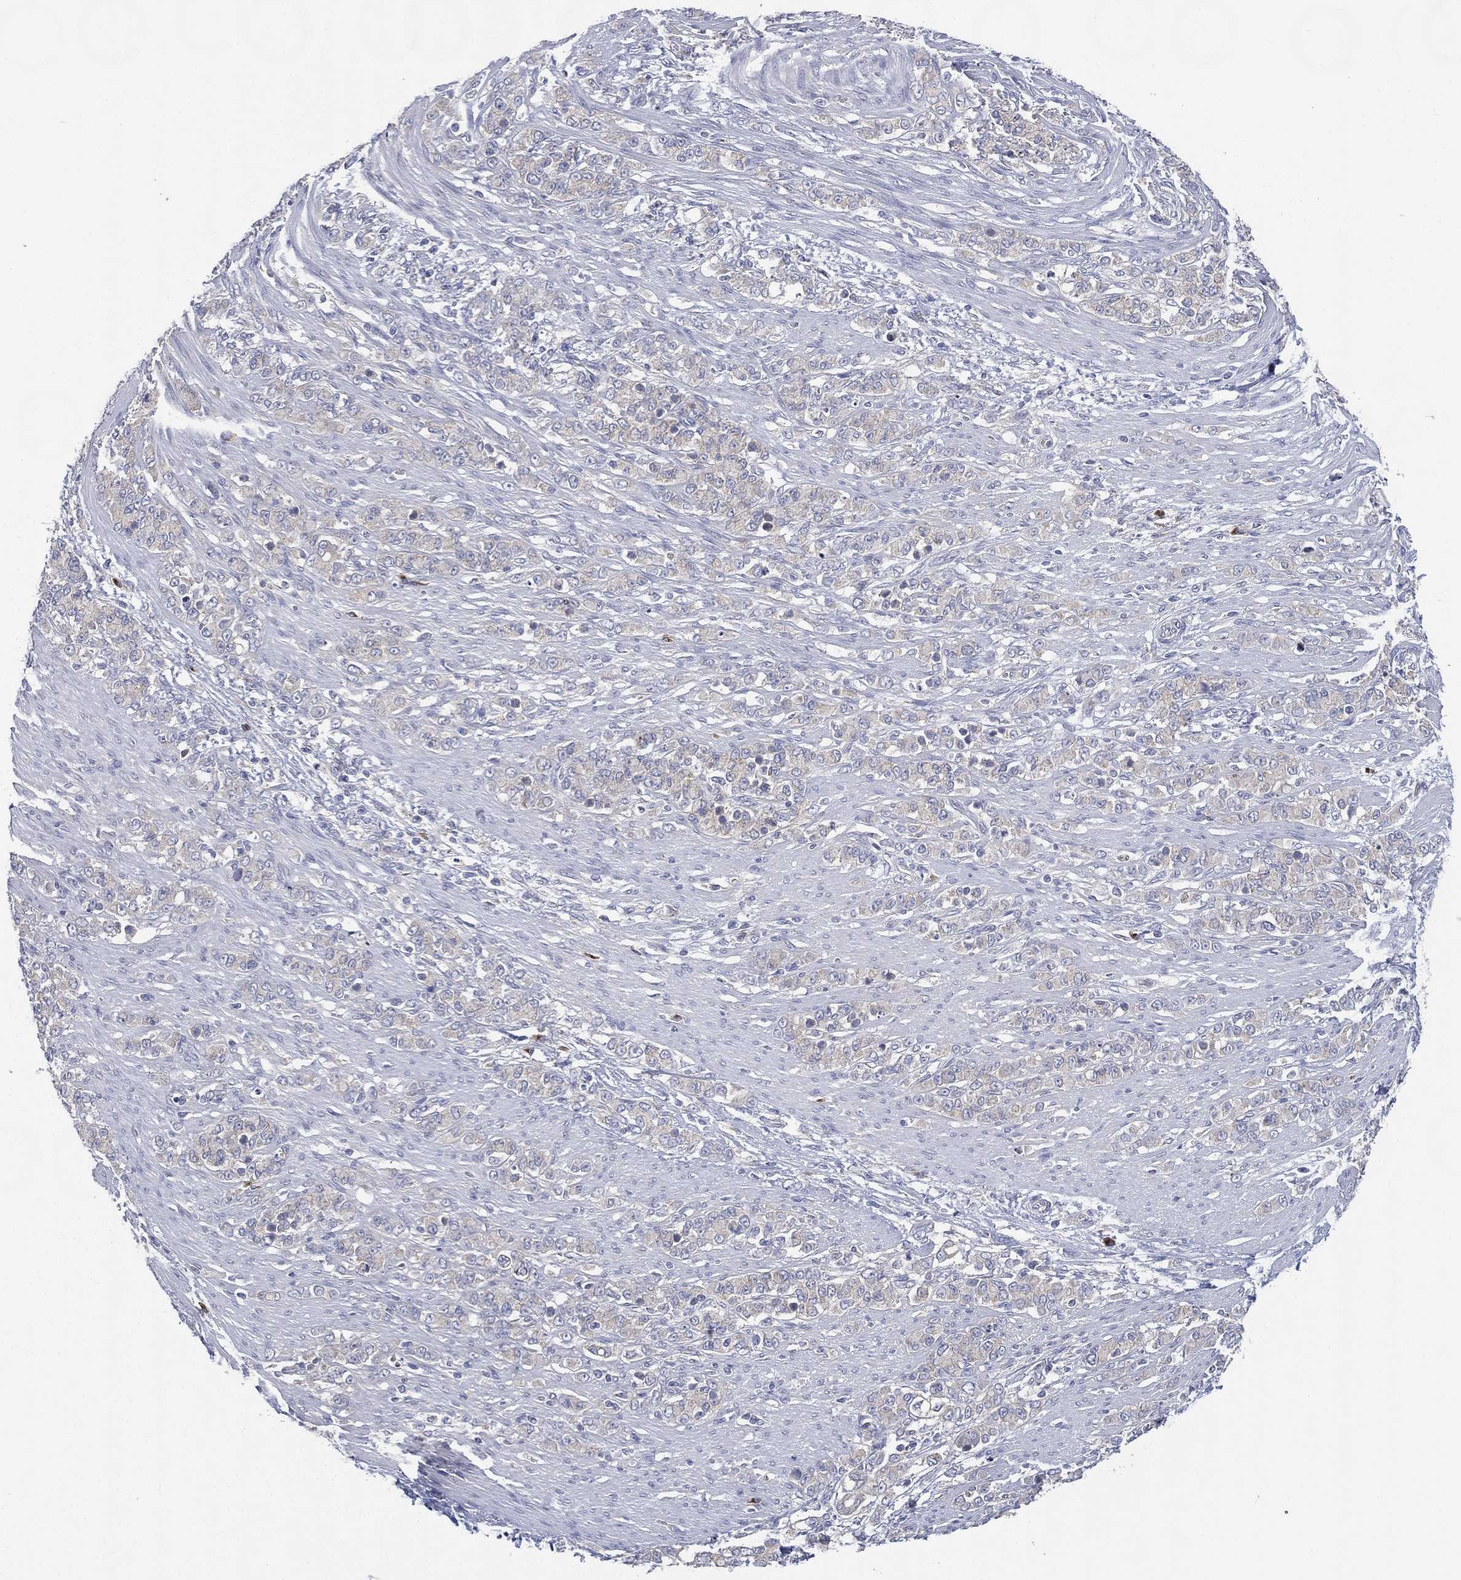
{"staining": {"intensity": "negative", "quantity": "none", "location": "none"}, "tissue": "stomach cancer", "cell_type": "Tumor cells", "image_type": "cancer", "snomed": [{"axis": "morphology", "description": "Normal tissue, NOS"}, {"axis": "morphology", "description": "Adenocarcinoma, NOS"}, {"axis": "topography", "description": "Stomach"}], "caption": "Immunohistochemistry of human adenocarcinoma (stomach) shows no expression in tumor cells.", "gene": "ATP8A2", "patient": {"sex": "female", "age": 79}}